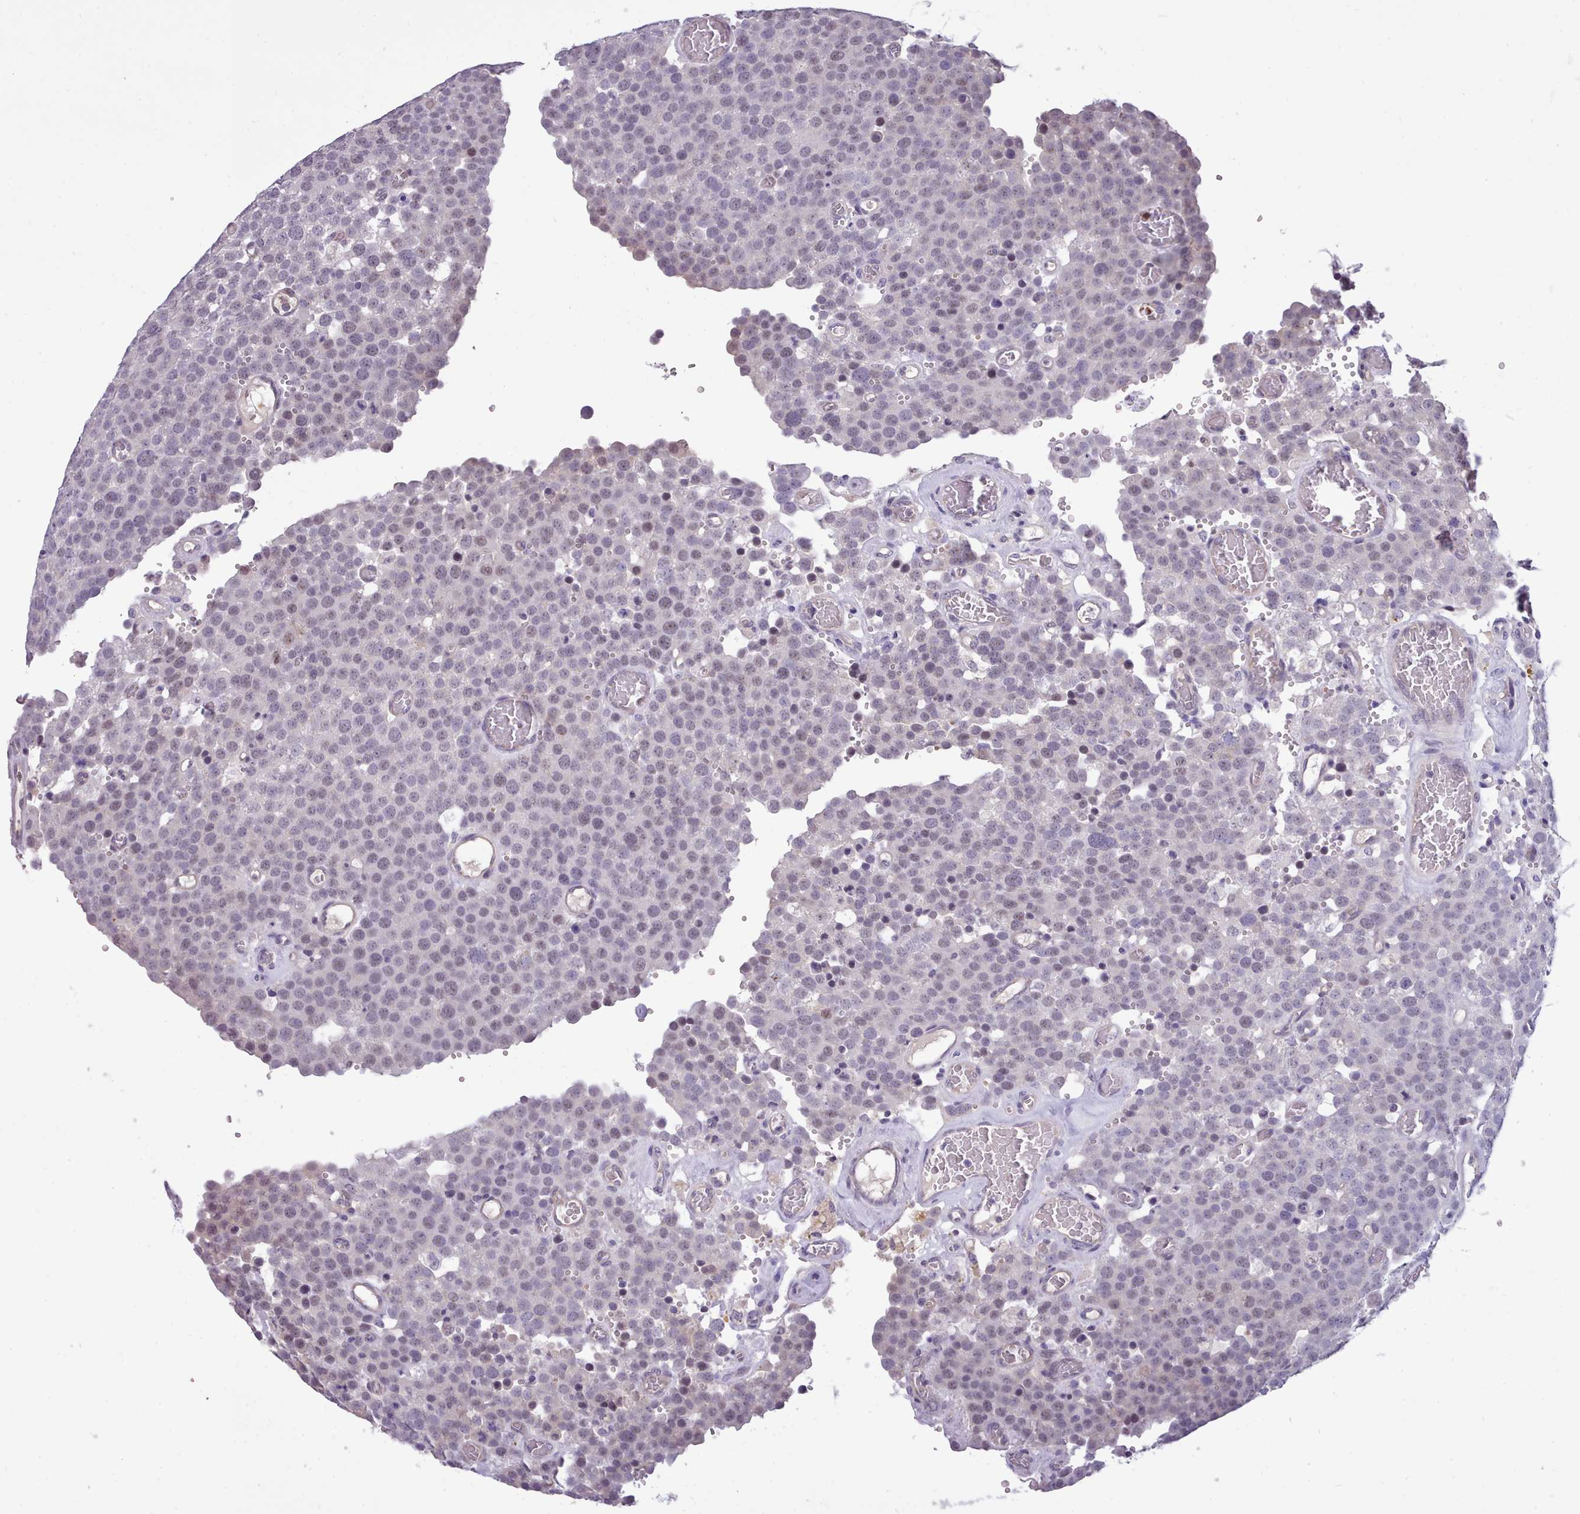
{"staining": {"intensity": "negative", "quantity": "none", "location": "none"}, "tissue": "testis cancer", "cell_type": "Tumor cells", "image_type": "cancer", "snomed": [{"axis": "morphology", "description": "Normal tissue, NOS"}, {"axis": "morphology", "description": "Seminoma, NOS"}, {"axis": "topography", "description": "Testis"}], "caption": "Immunohistochemistry (IHC) micrograph of neoplastic tissue: human testis seminoma stained with DAB (3,3'-diaminobenzidine) displays no significant protein positivity in tumor cells. The staining is performed using DAB brown chromogen with nuclei counter-stained in using hematoxylin.", "gene": "KCTD16", "patient": {"sex": "male", "age": 71}}